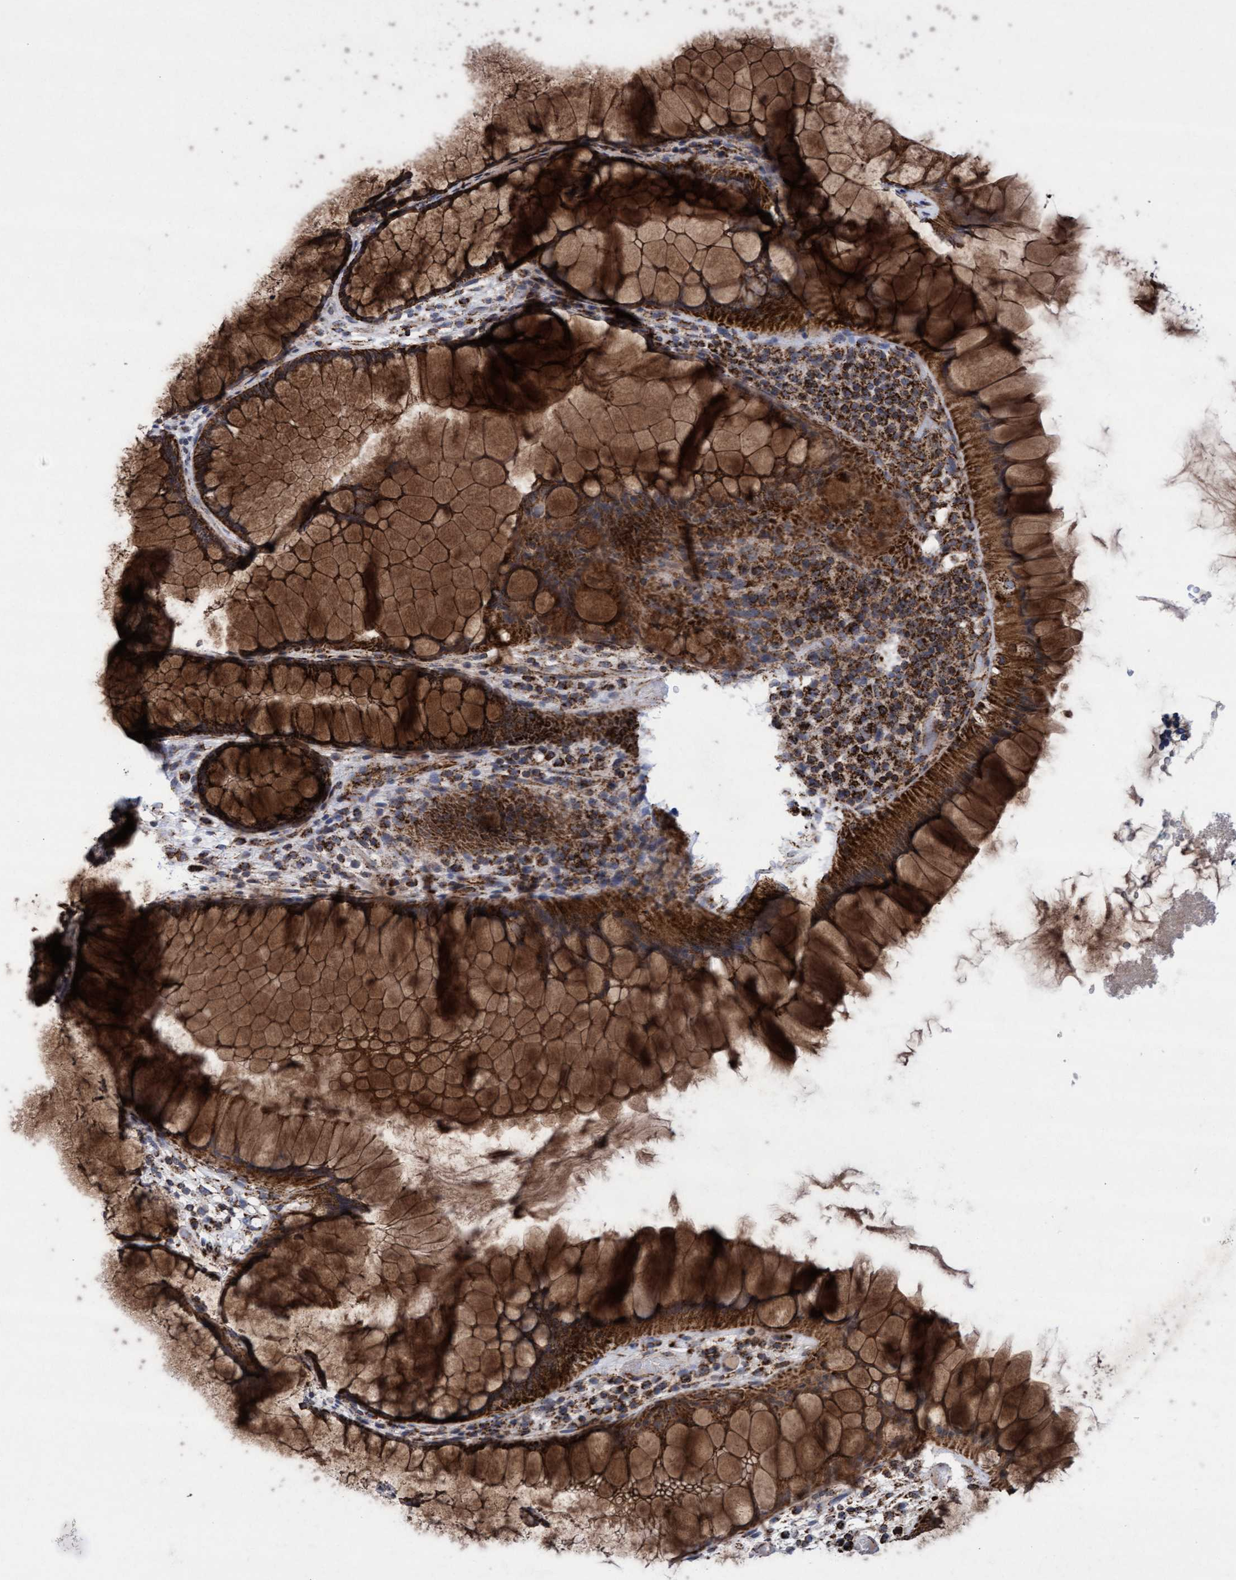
{"staining": {"intensity": "strong", "quantity": ">75%", "location": "cytoplasmic/membranous"}, "tissue": "rectum", "cell_type": "Glandular cells", "image_type": "normal", "snomed": [{"axis": "morphology", "description": "Normal tissue, NOS"}, {"axis": "topography", "description": "Rectum"}], "caption": "High-magnification brightfield microscopy of normal rectum stained with DAB (brown) and counterstained with hematoxylin (blue). glandular cells exhibit strong cytoplasmic/membranous staining is appreciated in approximately>75% of cells.", "gene": "MRPL38", "patient": {"sex": "male", "age": 51}}